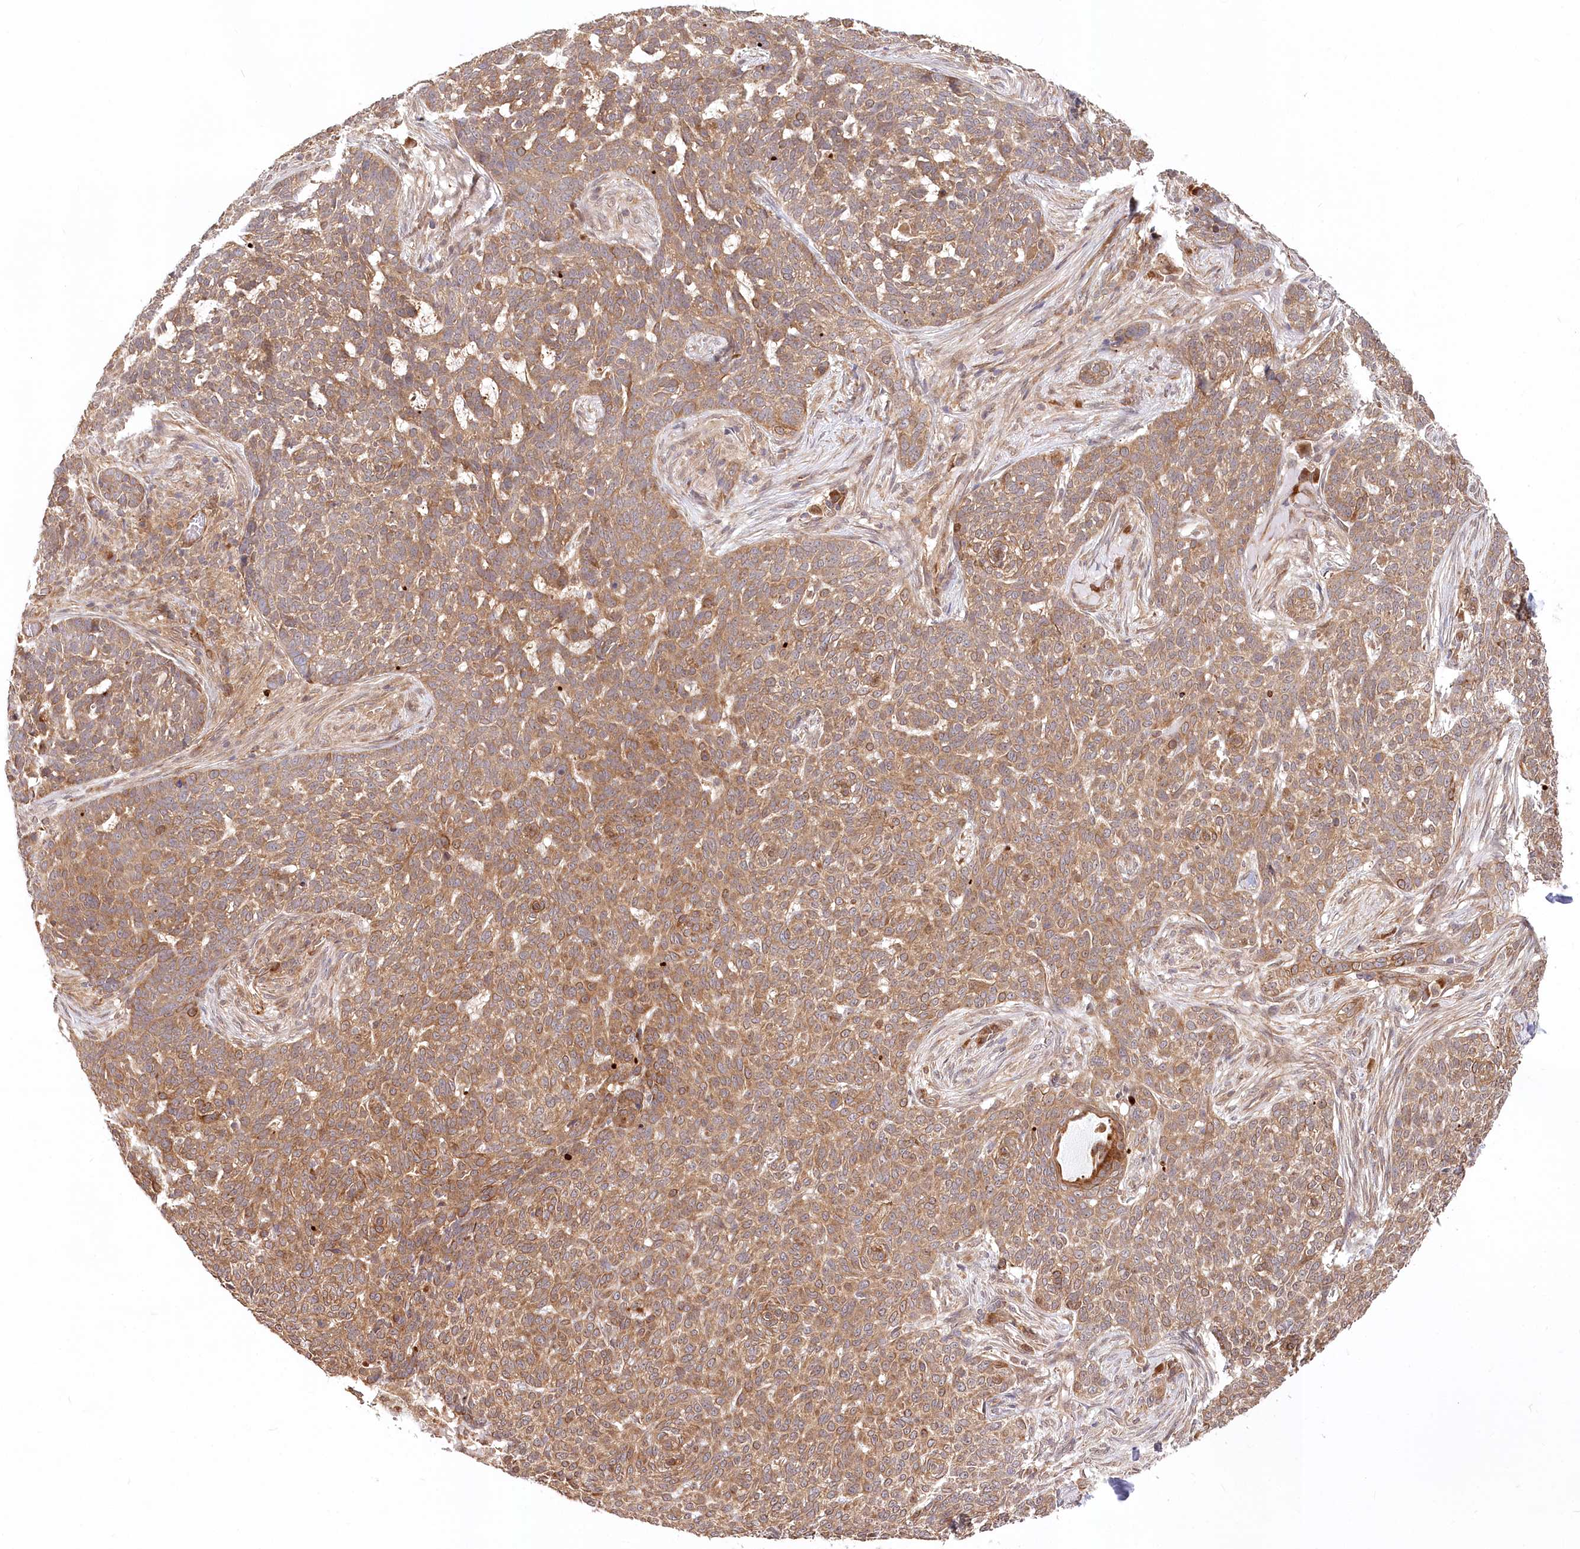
{"staining": {"intensity": "moderate", "quantity": ">75%", "location": "cytoplasmic/membranous"}, "tissue": "skin cancer", "cell_type": "Tumor cells", "image_type": "cancer", "snomed": [{"axis": "morphology", "description": "Basal cell carcinoma"}, {"axis": "topography", "description": "Skin"}], "caption": "Immunohistochemical staining of human skin cancer (basal cell carcinoma) displays moderate cytoplasmic/membranous protein positivity in about >75% of tumor cells.", "gene": "CEP70", "patient": {"sex": "male", "age": 85}}